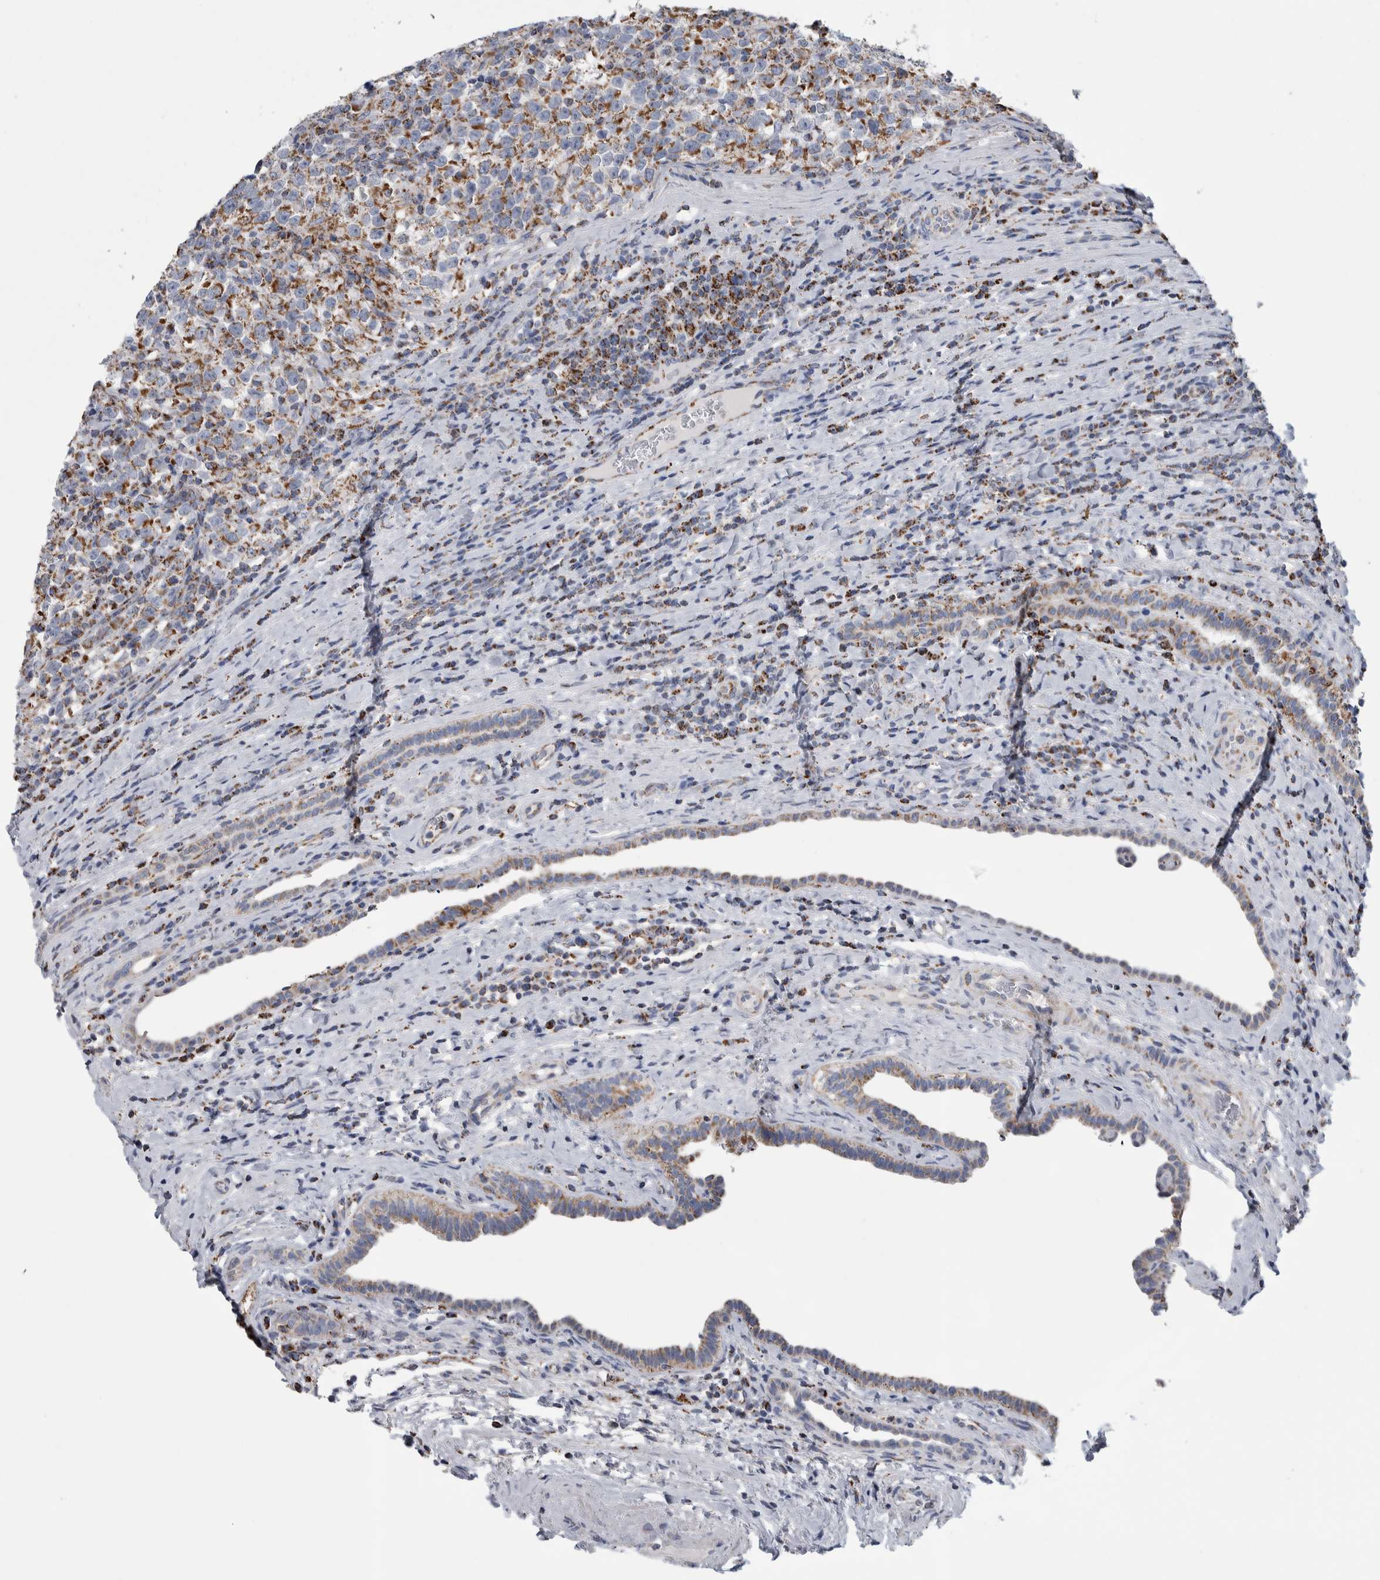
{"staining": {"intensity": "moderate", "quantity": ">75%", "location": "cytoplasmic/membranous"}, "tissue": "testis cancer", "cell_type": "Tumor cells", "image_type": "cancer", "snomed": [{"axis": "morphology", "description": "Normal tissue, NOS"}, {"axis": "morphology", "description": "Seminoma, NOS"}, {"axis": "topography", "description": "Testis"}], "caption": "Tumor cells demonstrate medium levels of moderate cytoplasmic/membranous expression in about >75% of cells in human testis cancer (seminoma).", "gene": "ETFA", "patient": {"sex": "male", "age": 43}}